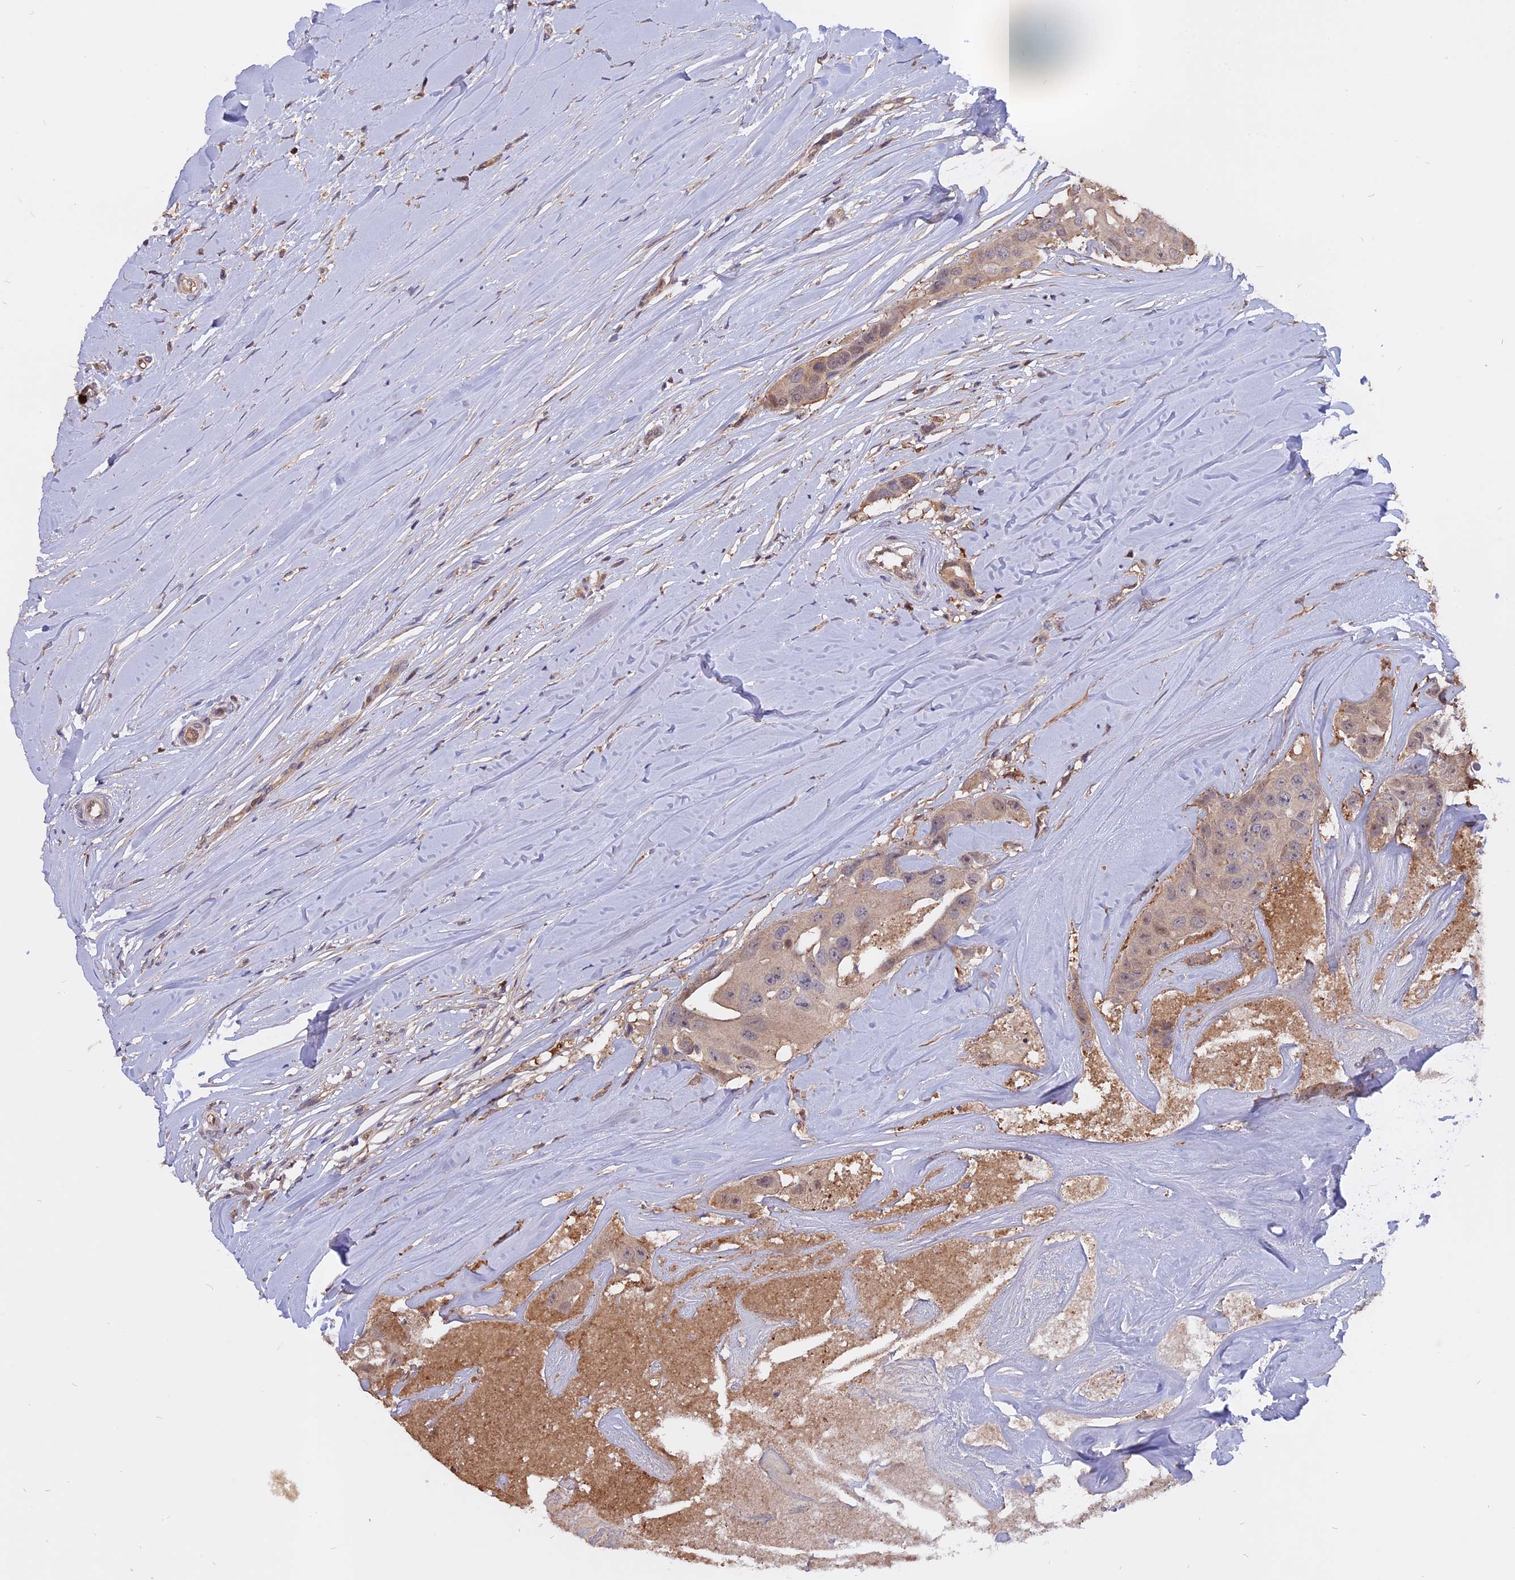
{"staining": {"intensity": "weak", "quantity": ">75%", "location": "cytoplasmic/membranous"}, "tissue": "head and neck cancer", "cell_type": "Tumor cells", "image_type": "cancer", "snomed": [{"axis": "morphology", "description": "Adenocarcinoma, NOS"}, {"axis": "morphology", "description": "Adenocarcinoma, metastatic, NOS"}, {"axis": "topography", "description": "Head-Neck"}], "caption": "This photomicrograph displays IHC staining of human head and neck adenocarcinoma, with low weak cytoplasmic/membranous expression in about >75% of tumor cells.", "gene": "CARMIL2", "patient": {"sex": "male", "age": 75}}